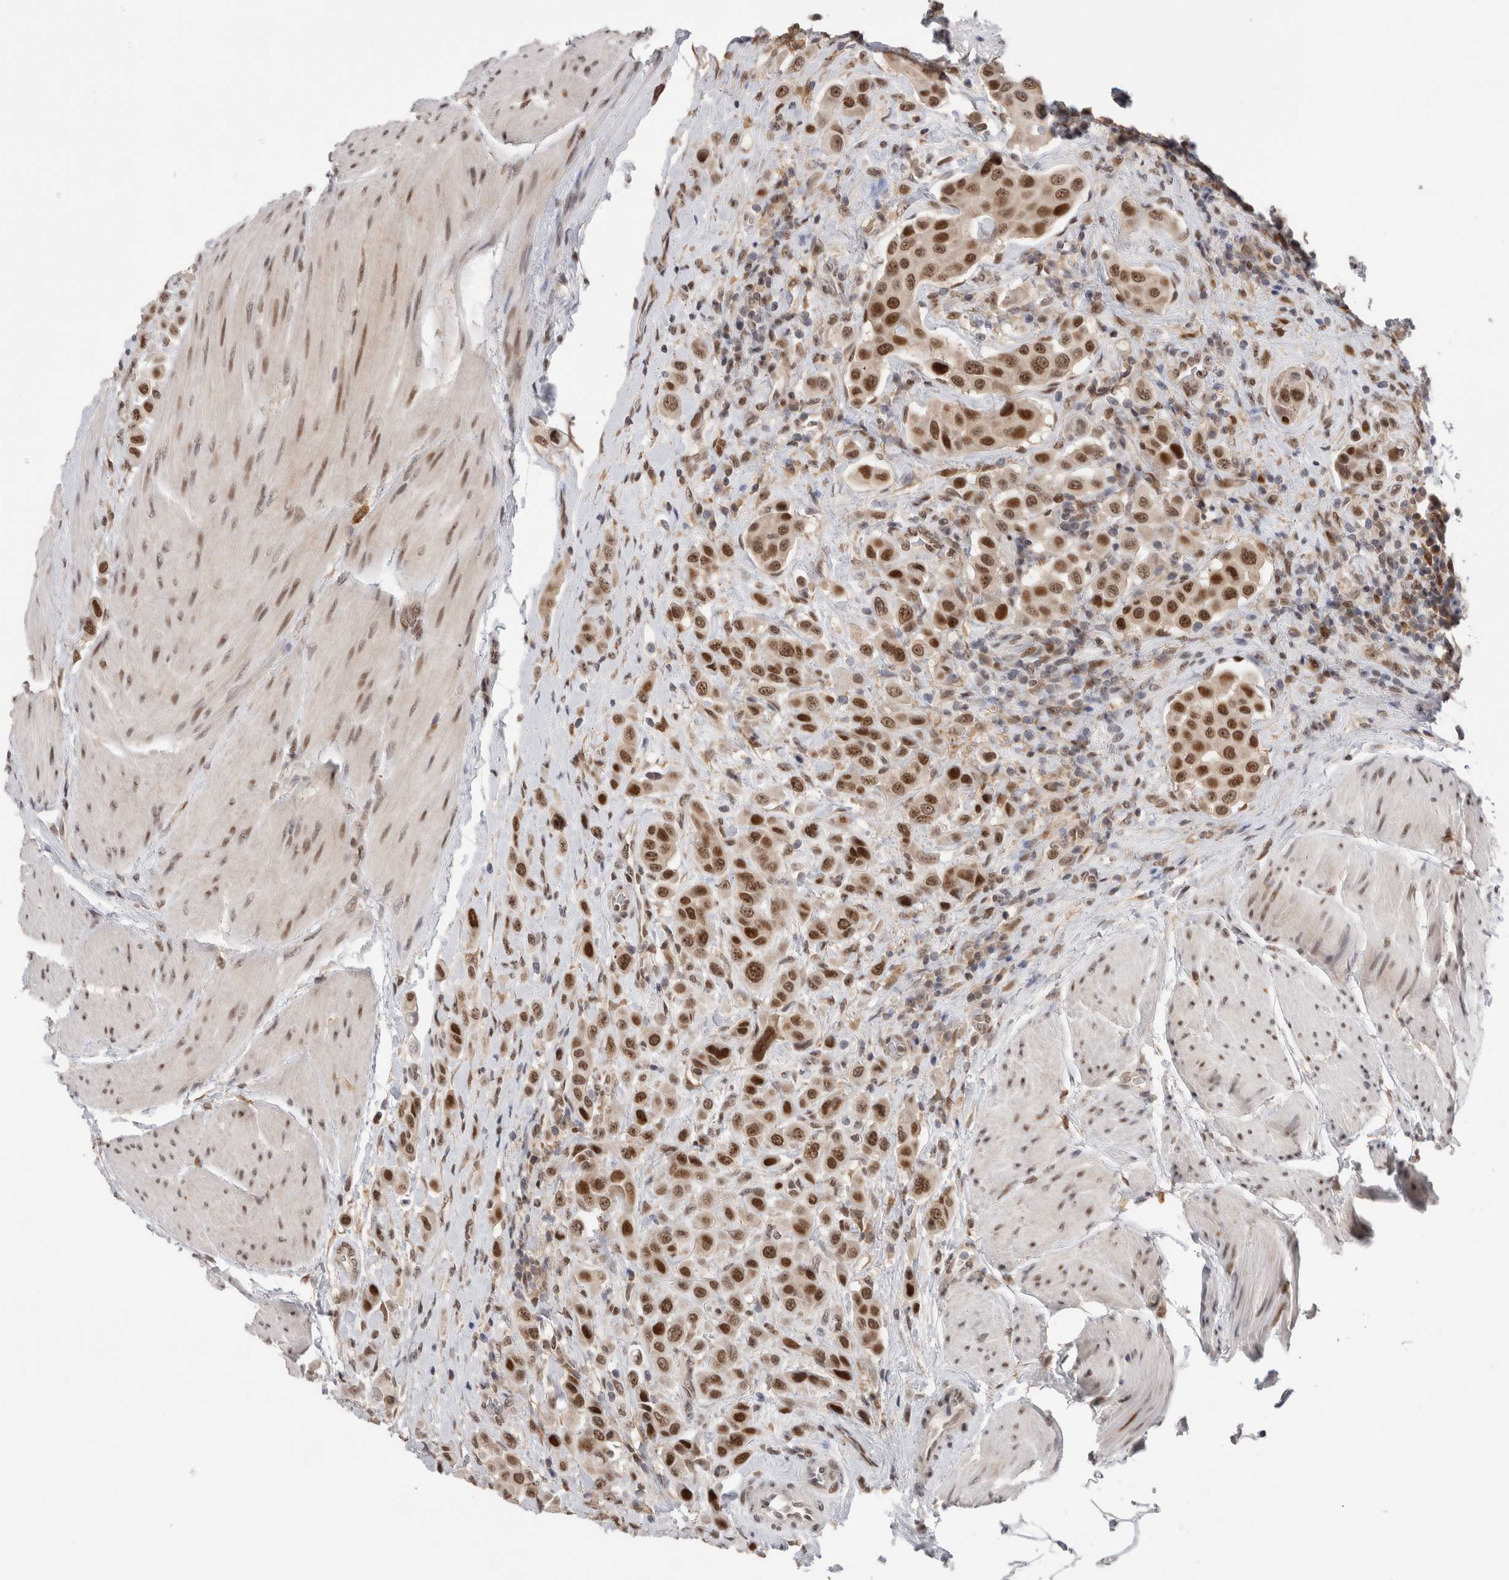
{"staining": {"intensity": "strong", "quantity": ">75%", "location": "nuclear"}, "tissue": "urothelial cancer", "cell_type": "Tumor cells", "image_type": "cancer", "snomed": [{"axis": "morphology", "description": "Urothelial carcinoma, High grade"}, {"axis": "topography", "description": "Urinary bladder"}], "caption": "Human urothelial cancer stained with a brown dye demonstrates strong nuclear positive staining in about >75% of tumor cells.", "gene": "ZNF521", "patient": {"sex": "male", "age": 50}}